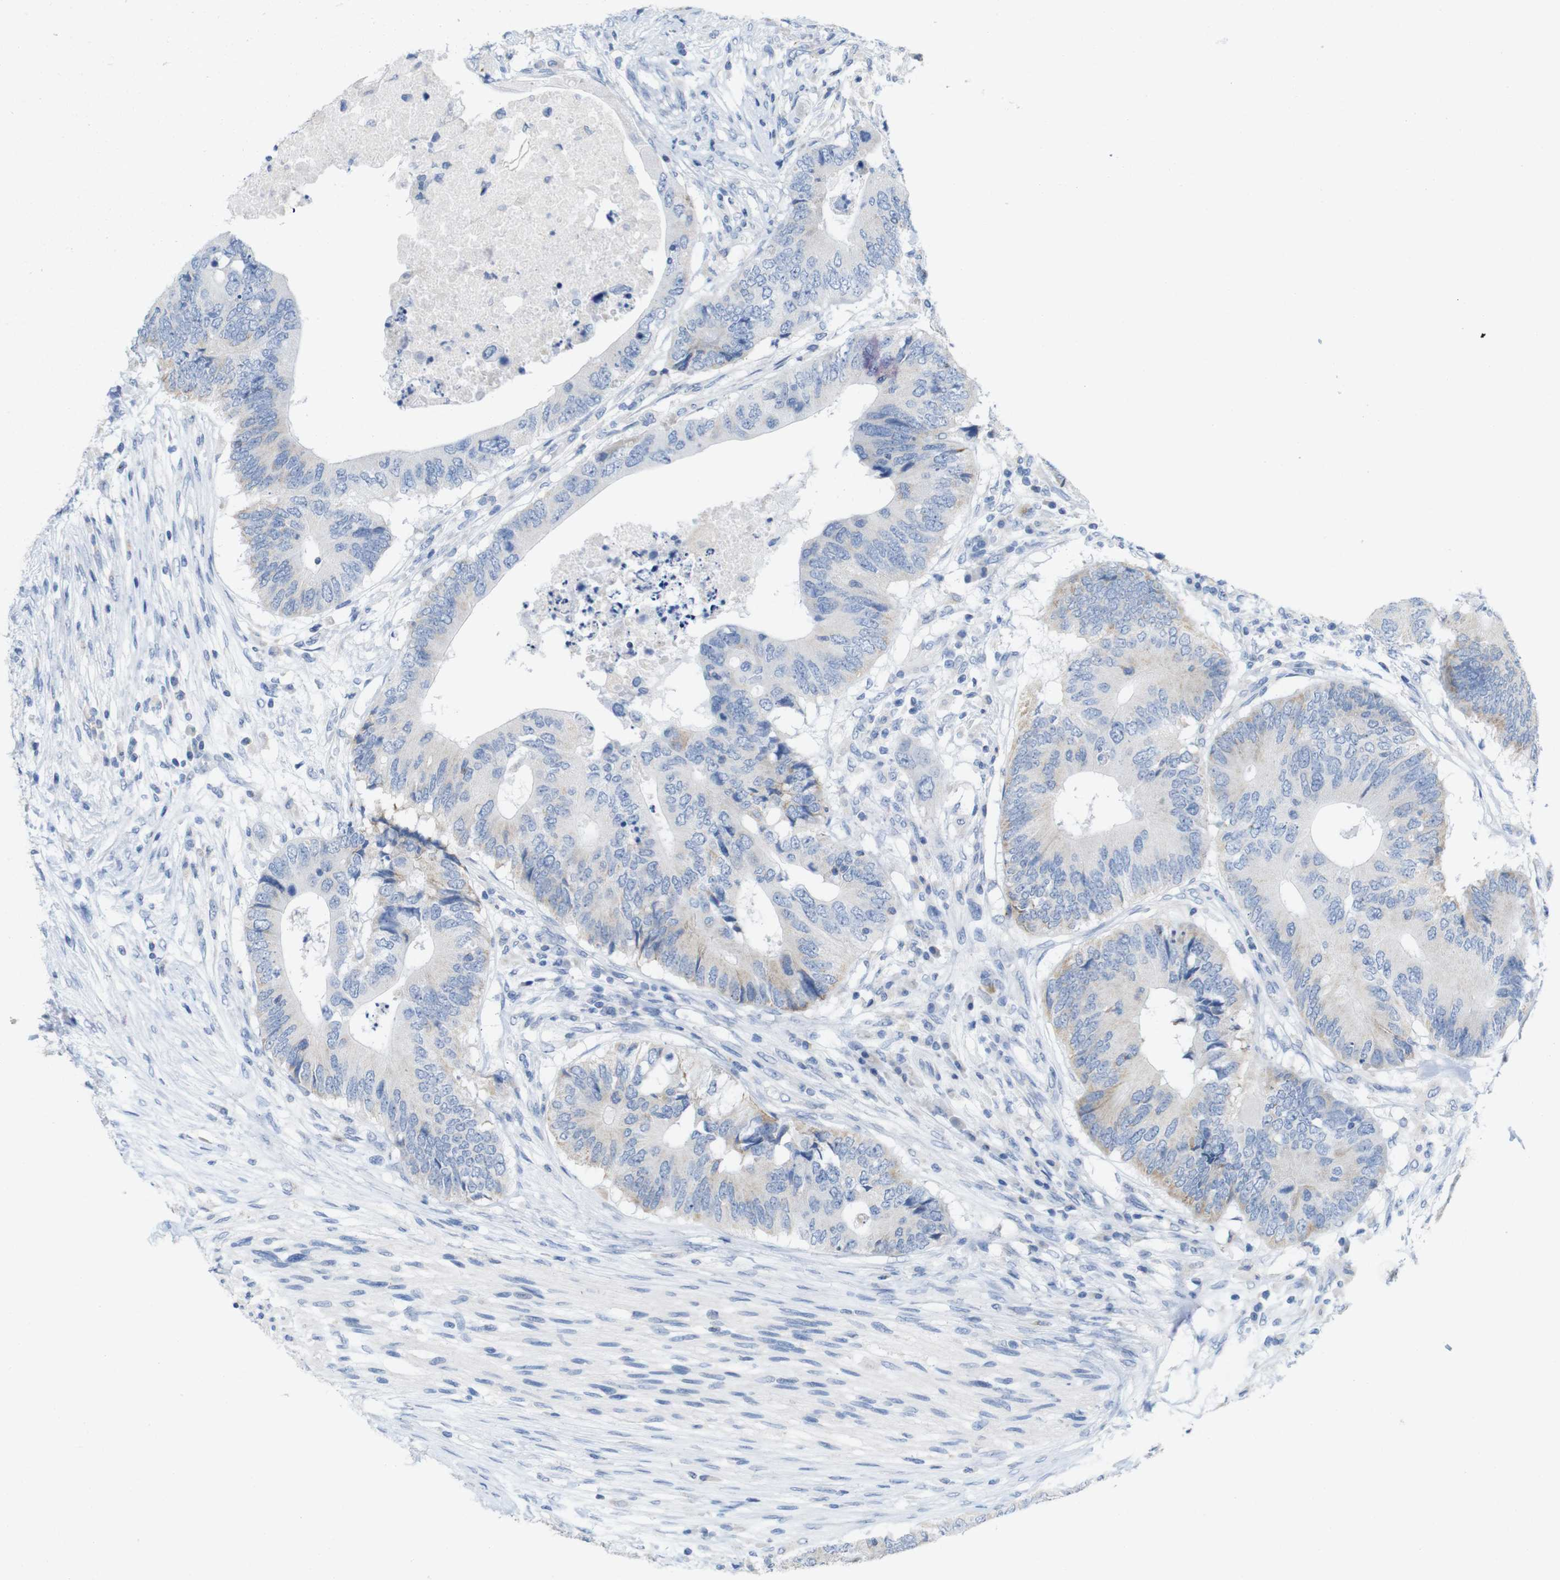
{"staining": {"intensity": "weak", "quantity": "<25%", "location": "cytoplasmic/membranous"}, "tissue": "colorectal cancer", "cell_type": "Tumor cells", "image_type": "cancer", "snomed": [{"axis": "morphology", "description": "Adenocarcinoma, NOS"}, {"axis": "topography", "description": "Colon"}], "caption": "Tumor cells show no significant positivity in colorectal cancer (adenocarcinoma).", "gene": "LAG3", "patient": {"sex": "male", "age": 71}}